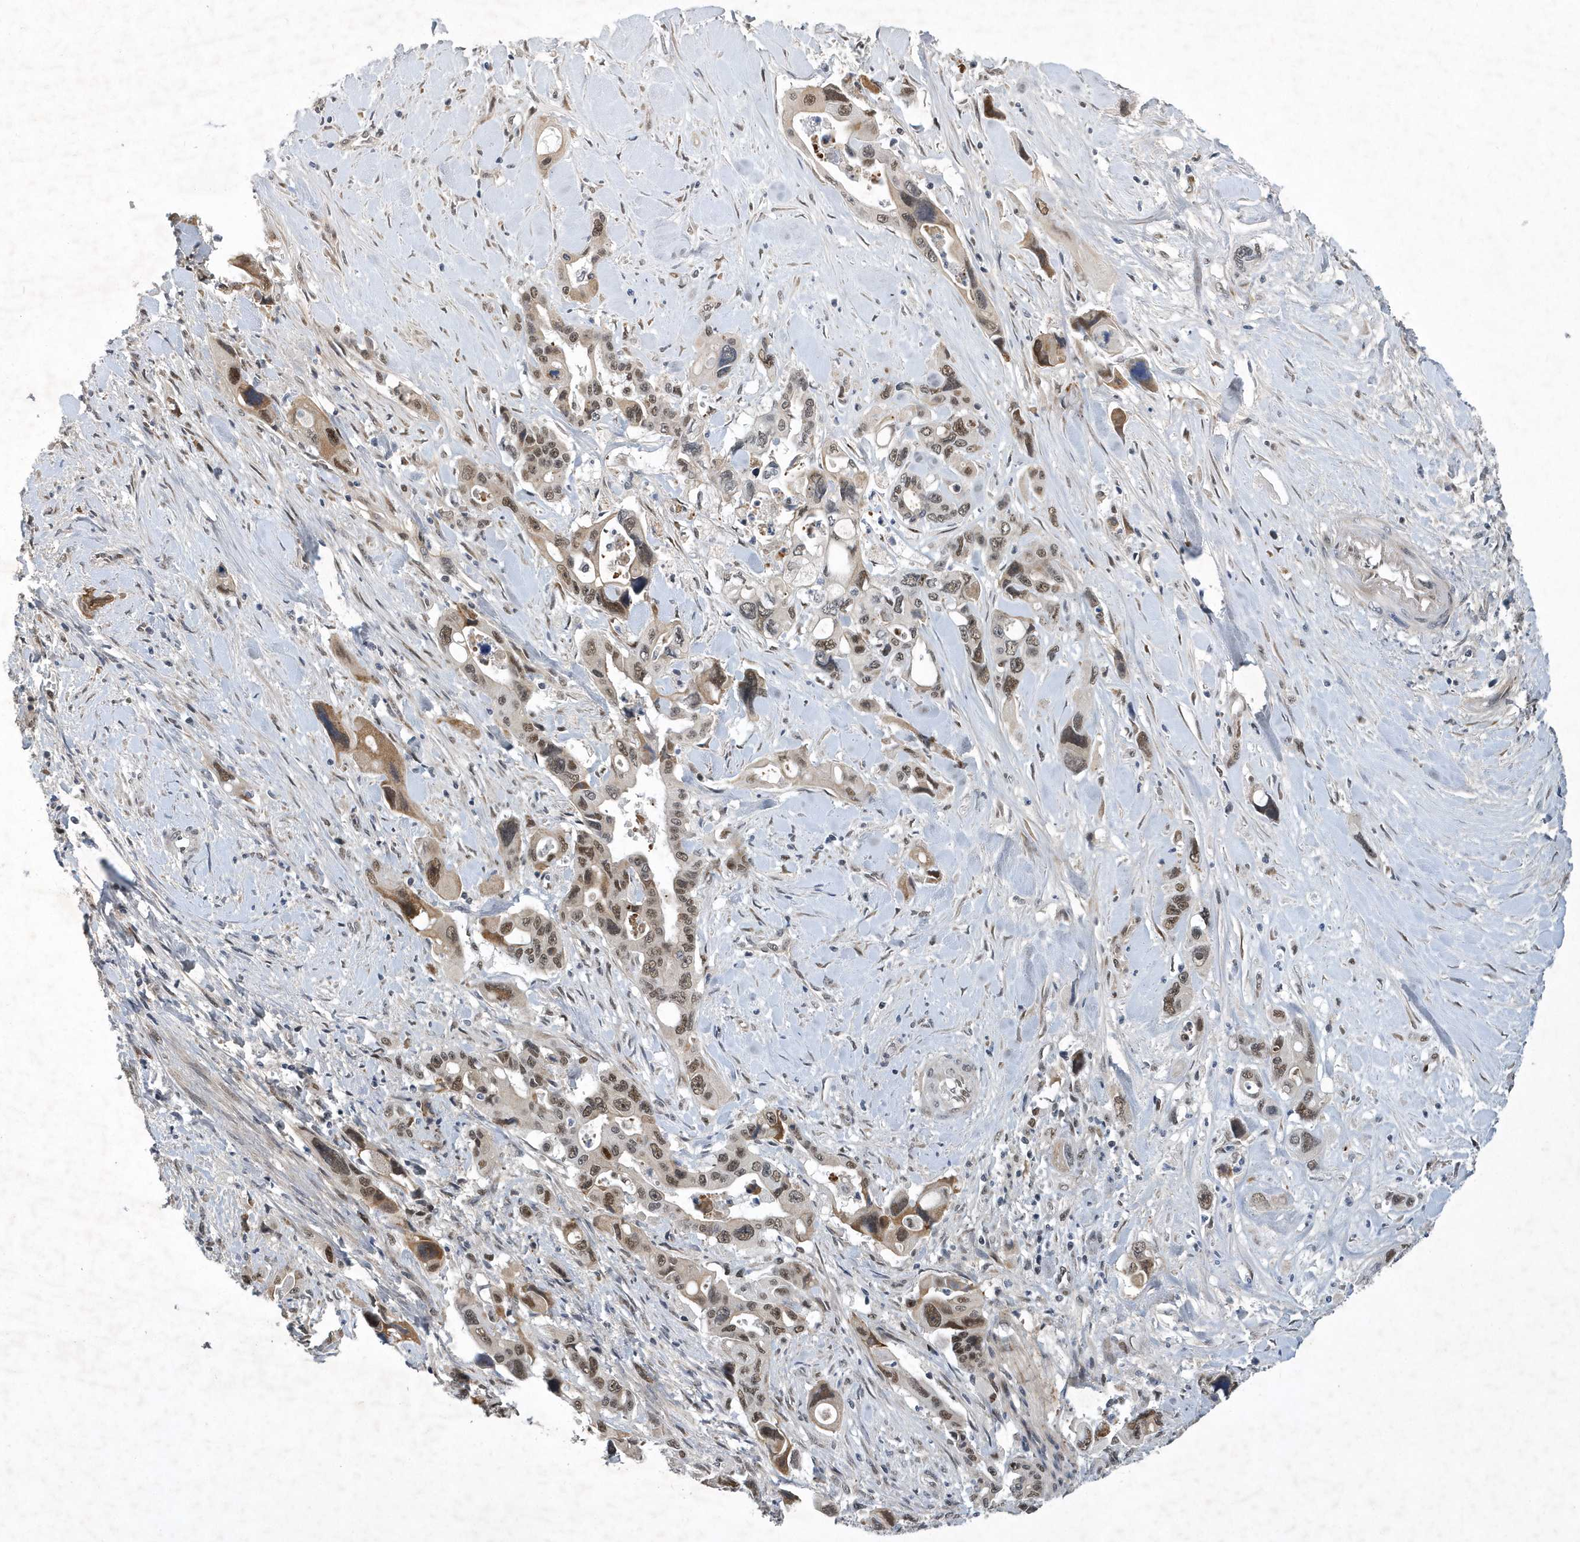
{"staining": {"intensity": "moderate", "quantity": ">75%", "location": "nuclear"}, "tissue": "pancreatic cancer", "cell_type": "Tumor cells", "image_type": "cancer", "snomed": [{"axis": "morphology", "description": "Adenocarcinoma, NOS"}, {"axis": "topography", "description": "Pancreas"}], "caption": "This is an image of immunohistochemistry (IHC) staining of pancreatic cancer, which shows moderate positivity in the nuclear of tumor cells.", "gene": "FAM217A", "patient": {"sex": "male", "age": 46}}